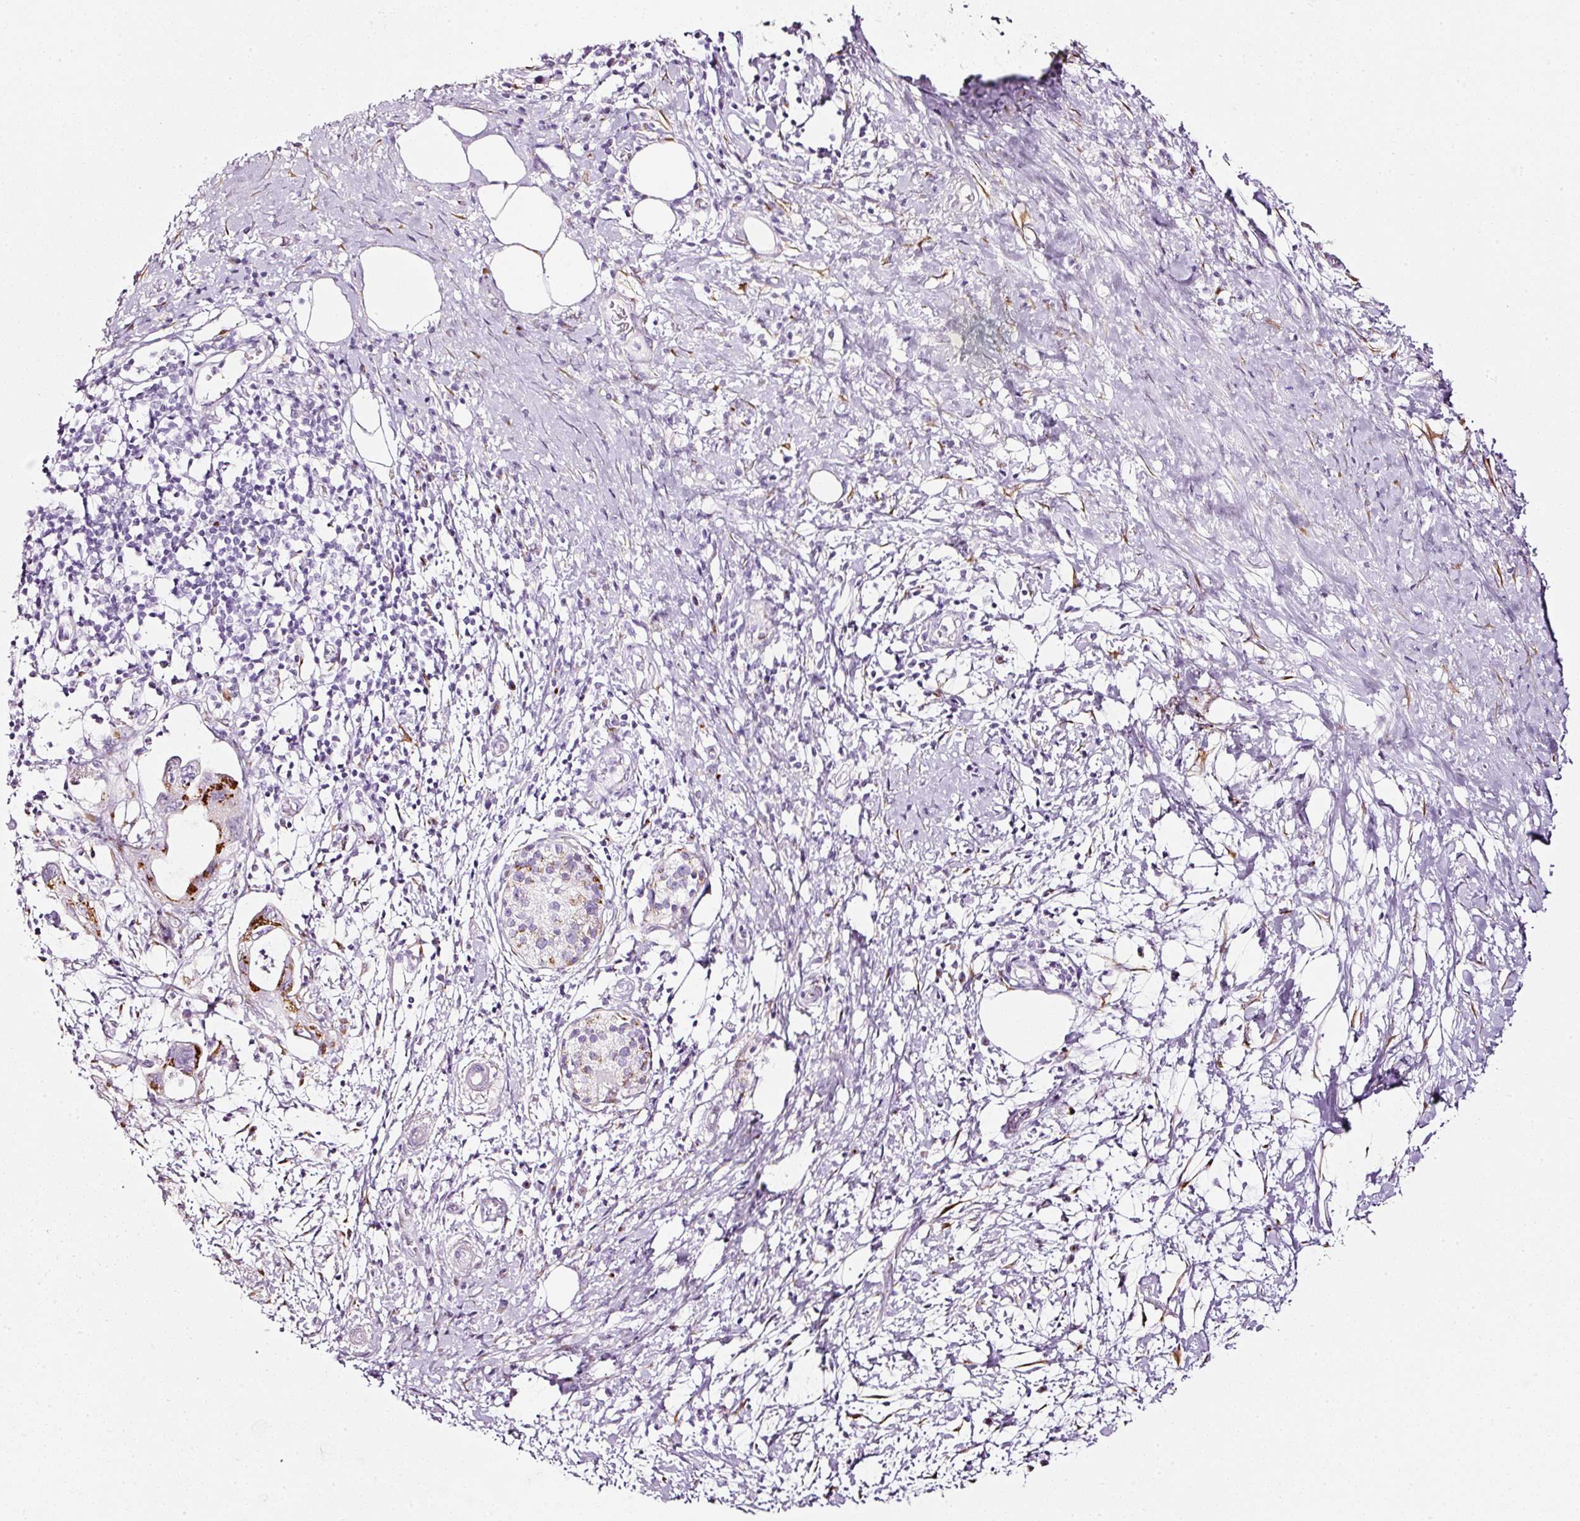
{"staining": {"intensity": "strong", "quantity": "25%-75%", "location": "cytoplasmic/membranous"}, "tissue": "pancreatic cancer", "cell_type": "Tumor cells", "image_type": "cancer", "snomed": [{"axis": "morphology", "description": "Adenocarcinoma, NOS"}, {"axis": "topography", "description": "Pancreas"}], "caption": "A high amount of strong cytoplasmic/membranous expression is present in approximately 25%-75% of tumor cells in pancreatic cancer tissue.", "gene": "SDF4", "patient": {"sex": "female", "age": 73}}